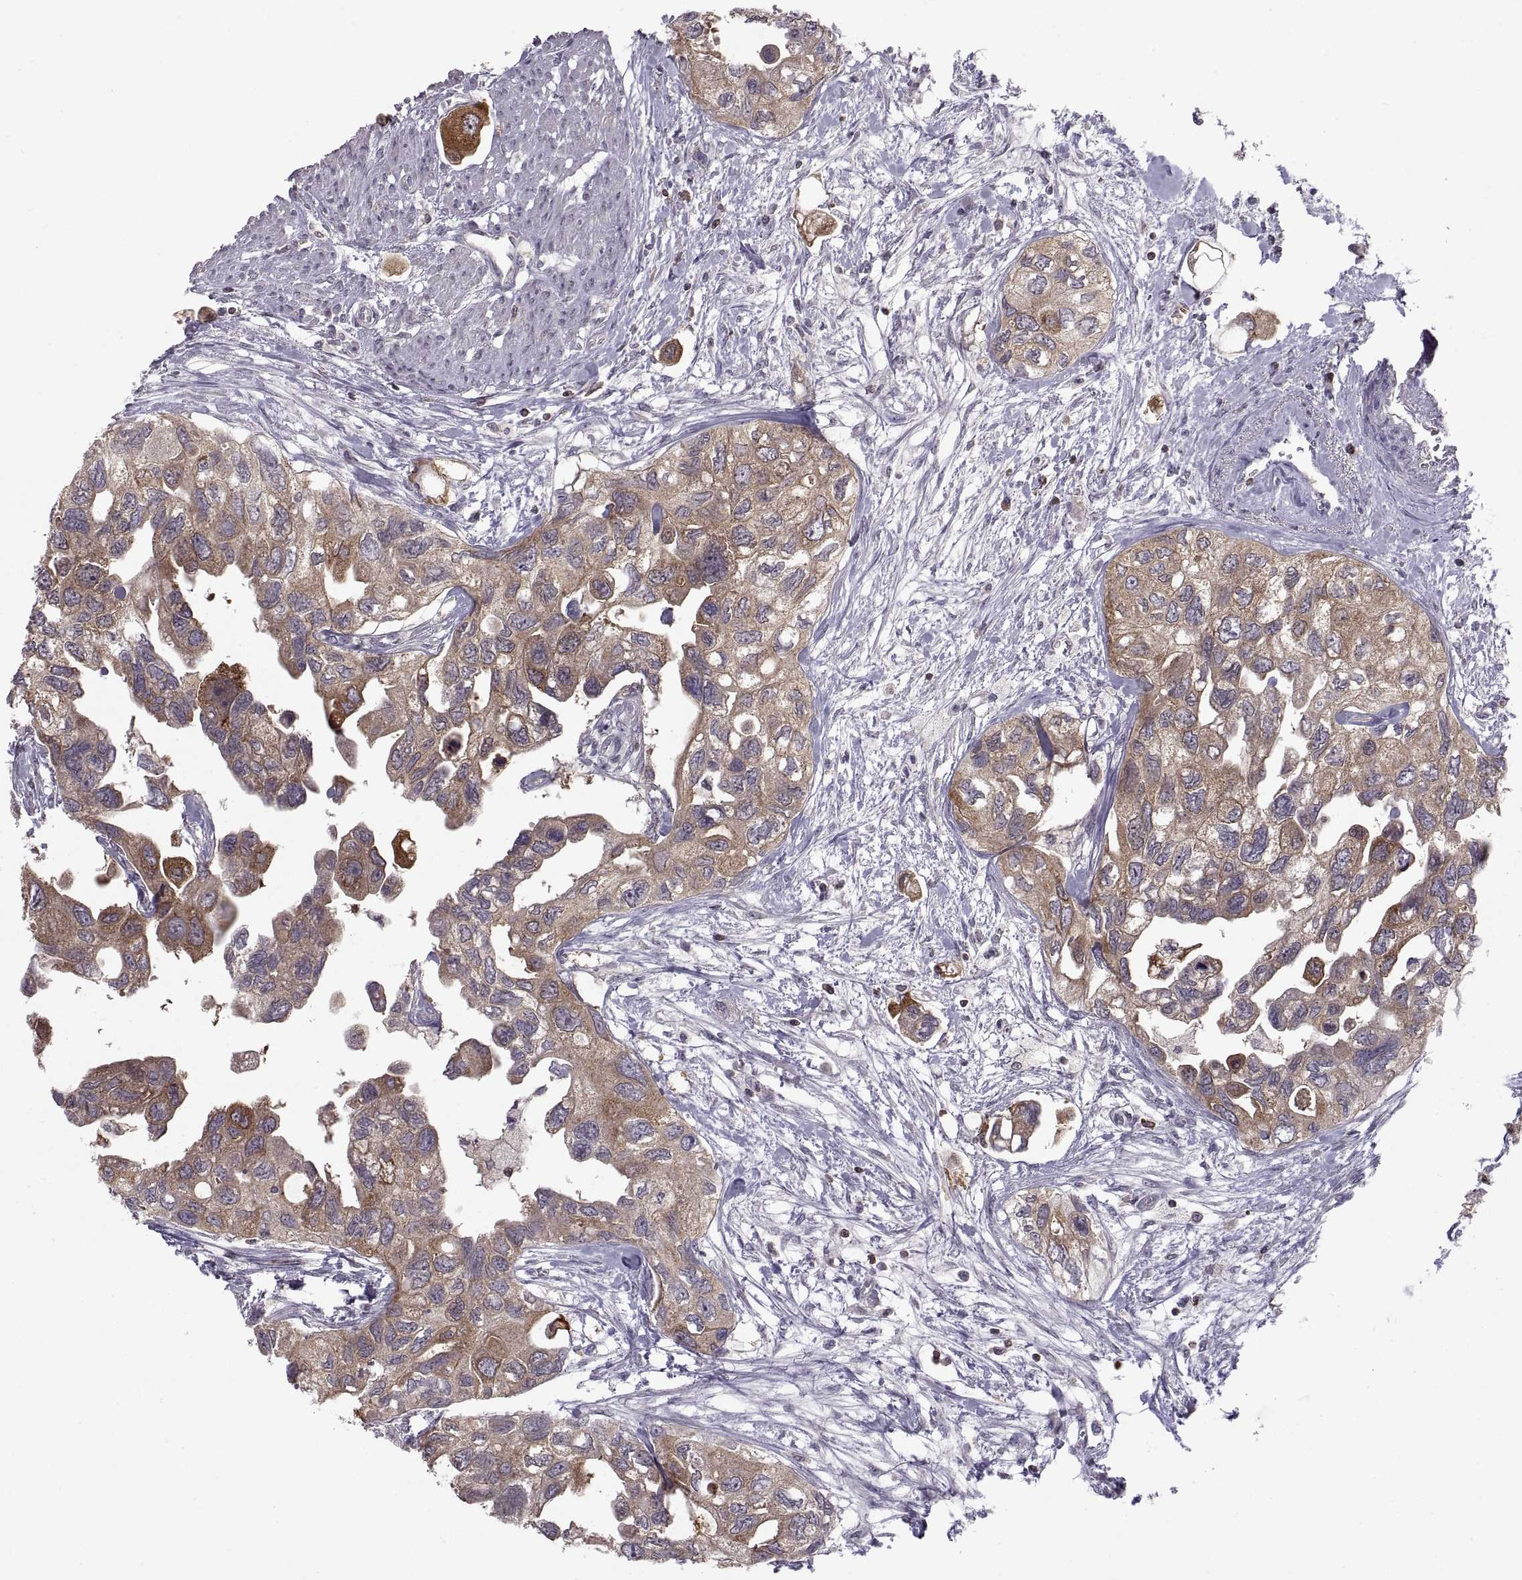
{"staining": {"intensity": "strong", "quantity": "<25%", "location": "cytoplasmic/membranous"}, "tissue": "urothelial cancer", "cell_type": "Tumor cells", "image_type": "cancer", "snomed": [{"axis": "morphology", "description": "Urothelial carcinoma, High grade"}, {"axis": "topography", "description": "Urinary bladder"}], "caption": "Brown immunohistochemical staining in human urothelial carcinoma (high-grade) reveals strong cytoplasmic/membranous expression in approximately <25% of tumor cells. The protein is stained brown, and the nuclei are stained in blue (DAB IHC with brightfield microscopy, high magnification).", "gene": "EZR", "patient": {"sex": "male", "age": 59}}